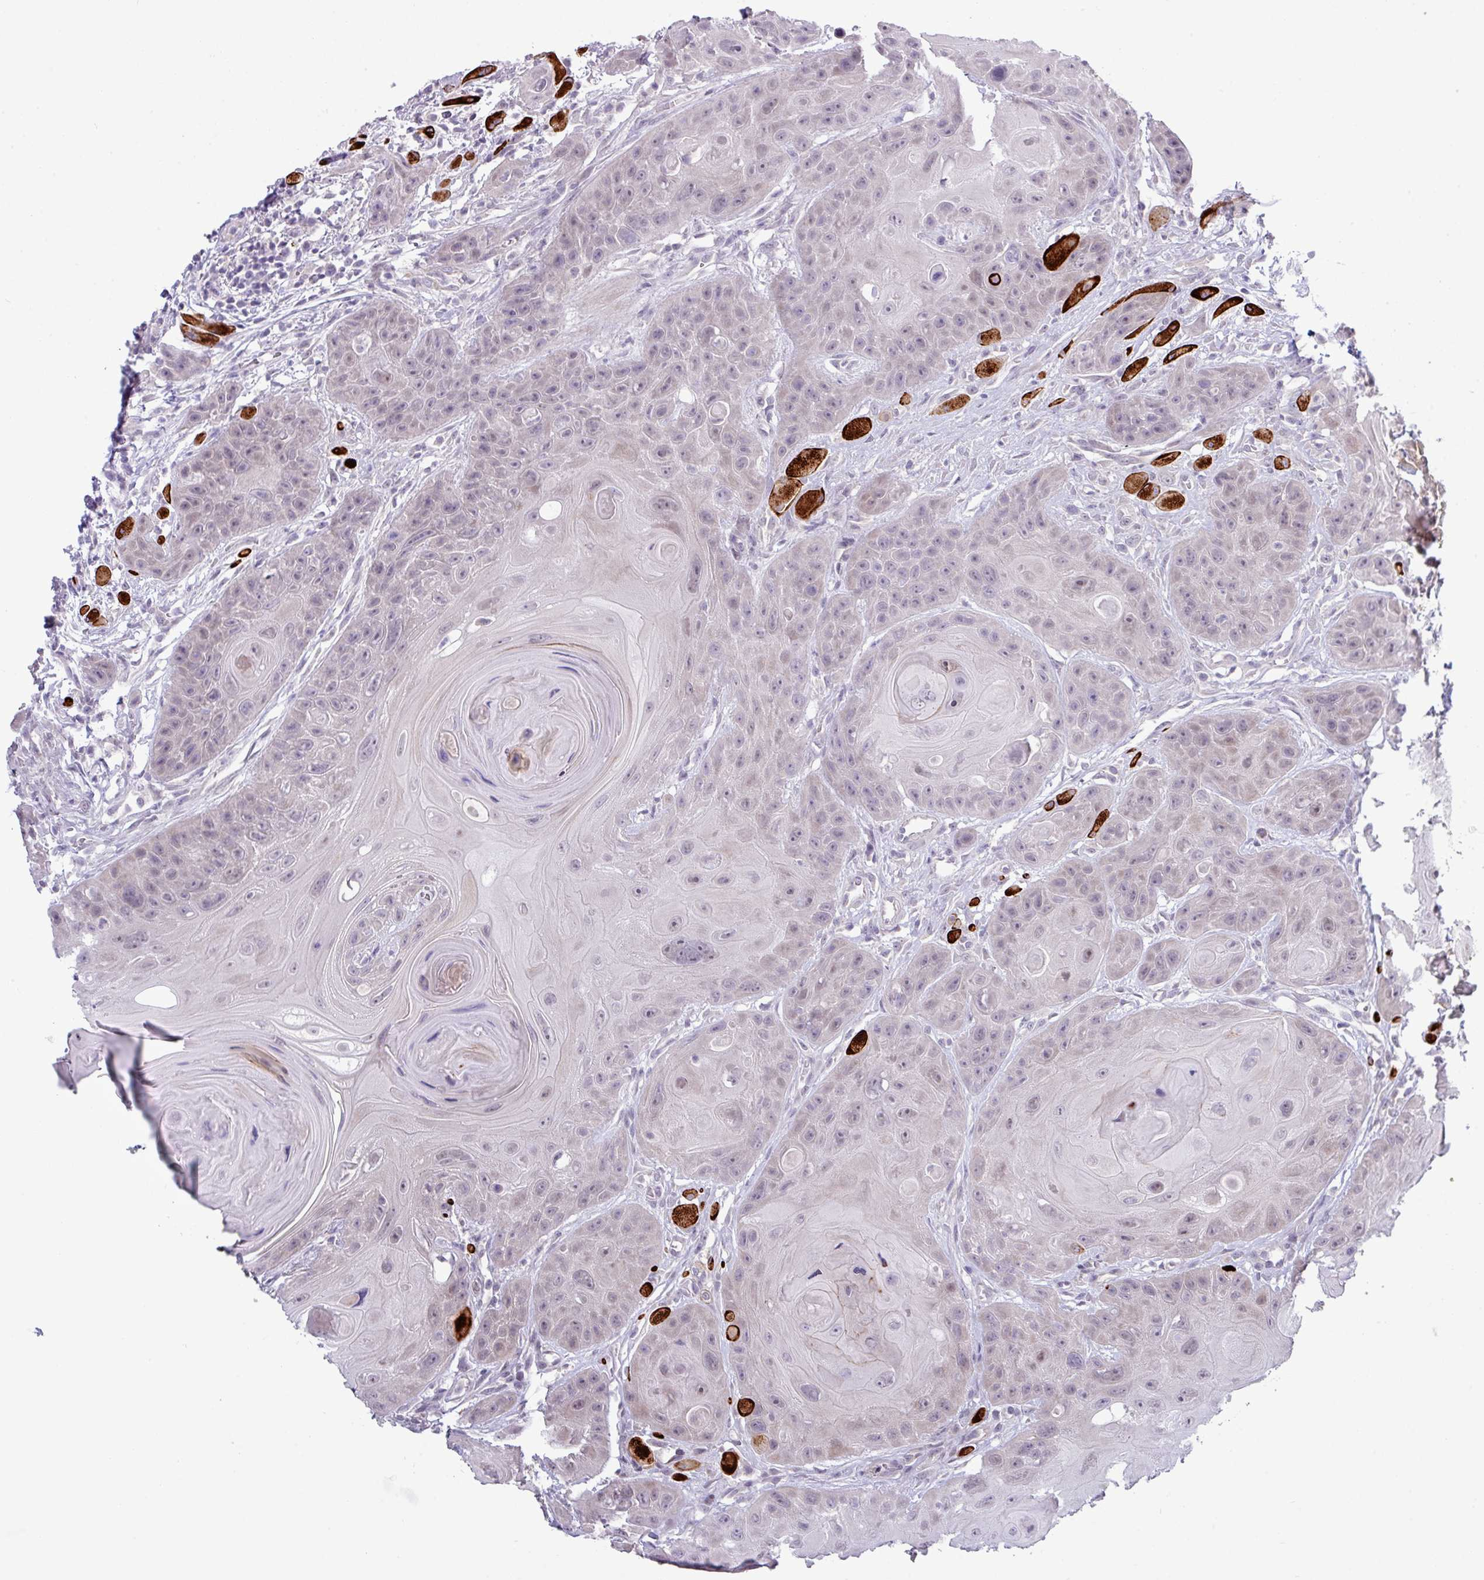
{"staining": {"intensity": "weak", "quantity": "<25%", "location": "cytoplasmic/membranous"}, "tissue": "head and neck cancer", "cell_type": "Tumor cells", "image_type": "cancer", "snomed": [{"axis": "morphology", "description": "Squamous cell carcinoma, NOS"}, {"axis": "topography", "description": "Head-Neck"}], "caption": "Tumor cells show no significant protein staining in head and neck cancer (squamous cell carcinoma).", "gene": "RIPPLY1", "patient": {"sex": "female", "age": 59}}